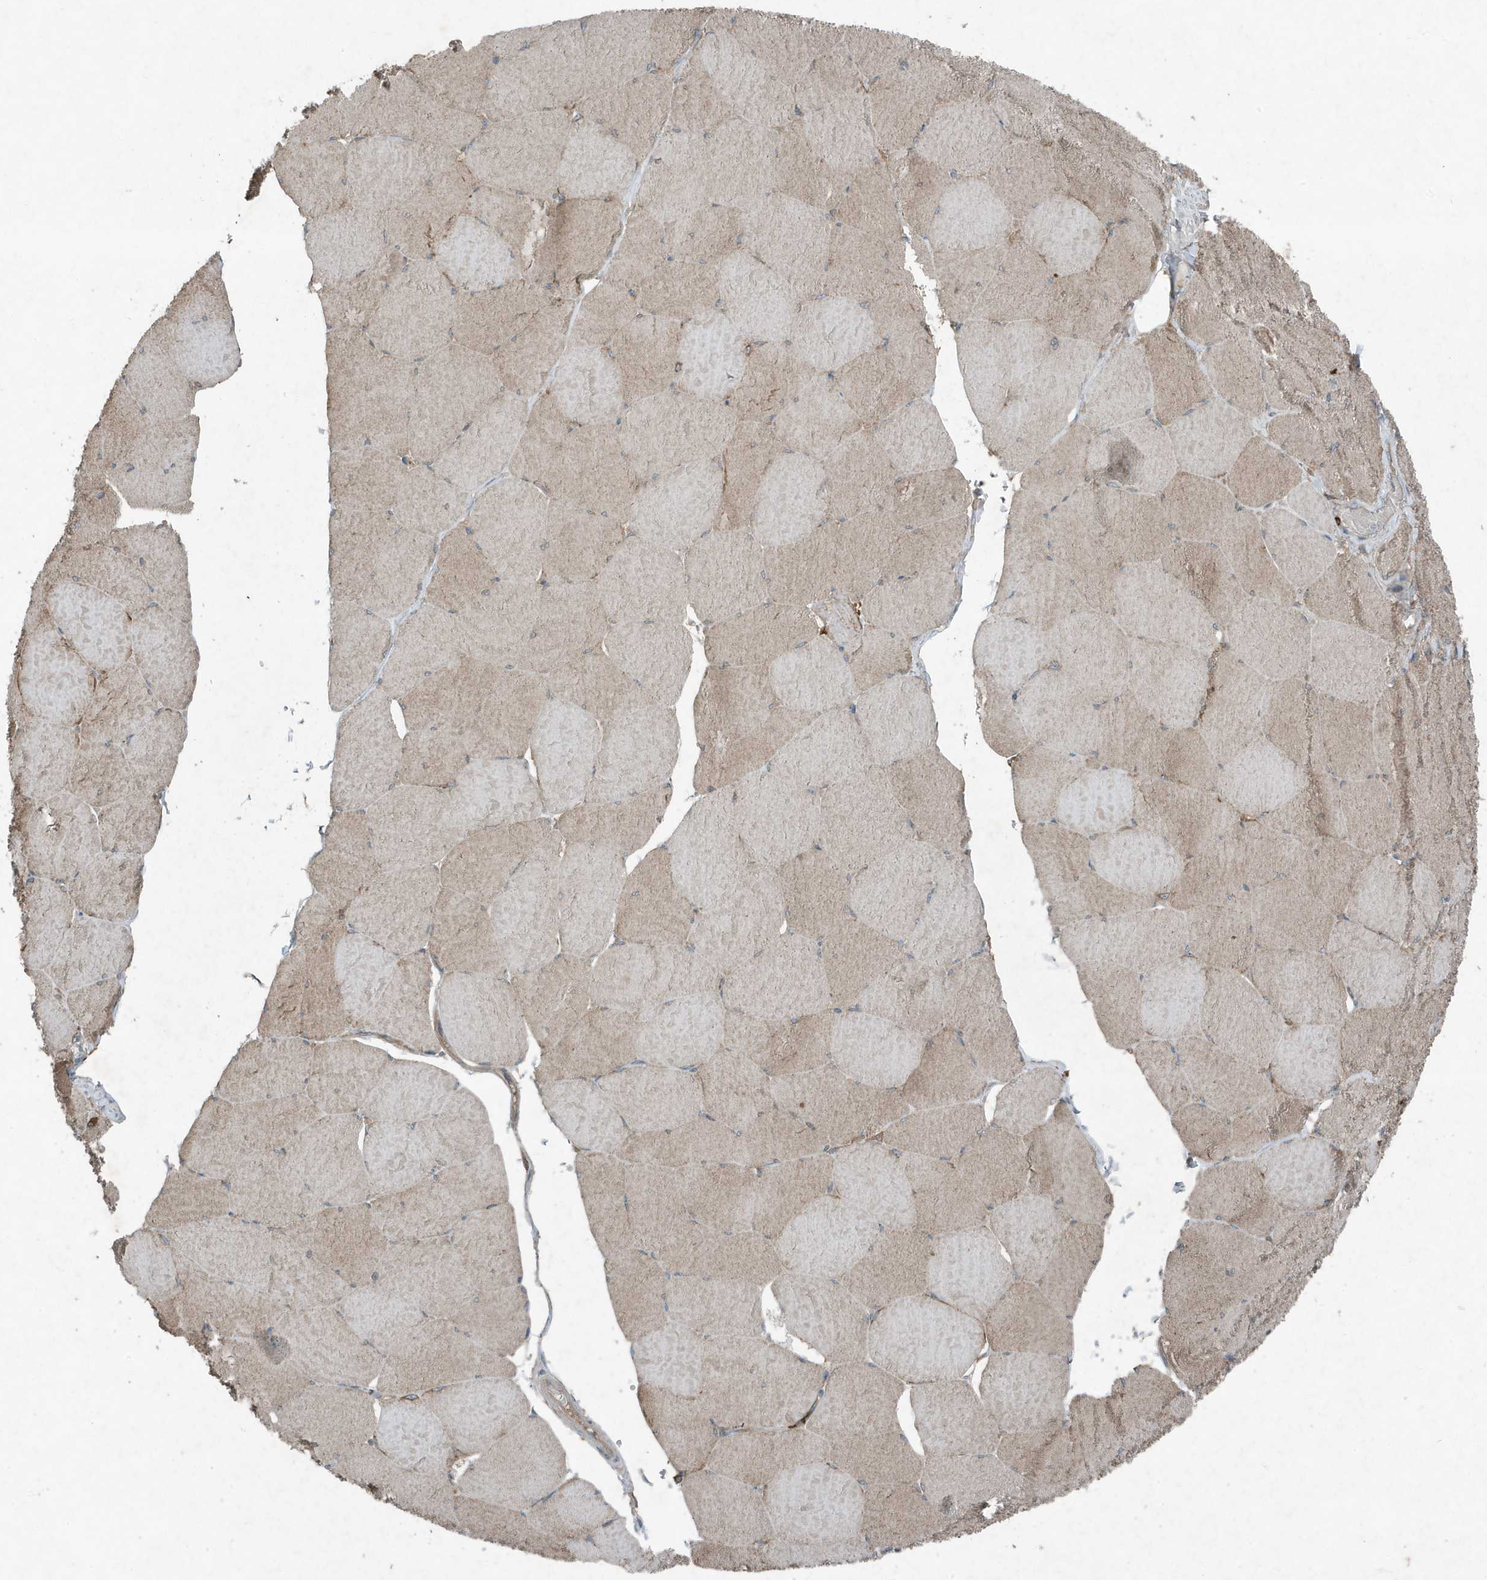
{"staining": {"intensity": "moderate", "quantity": ">75%", "location": "cytoplasmic/membranous"}, "tissue": "skeletal muscle", "cell_type": "Myocytes", "image_type": "normal", "snomed": [{"axis": "morphology", "description": "Normal tissue, NOS"}, {"axis": "topography", "description": "Skeletal muscle"}, {"axis": "topography", "description": "Head-Neck"}], "caption": "Skeletal muscle stained for a protein (brown) displays moderate cytoplasmic/membranous positive staining in approximately >75% of myocytes.", "gene": "DAPP1", "patient": {"sex": "male", "age": 66}}